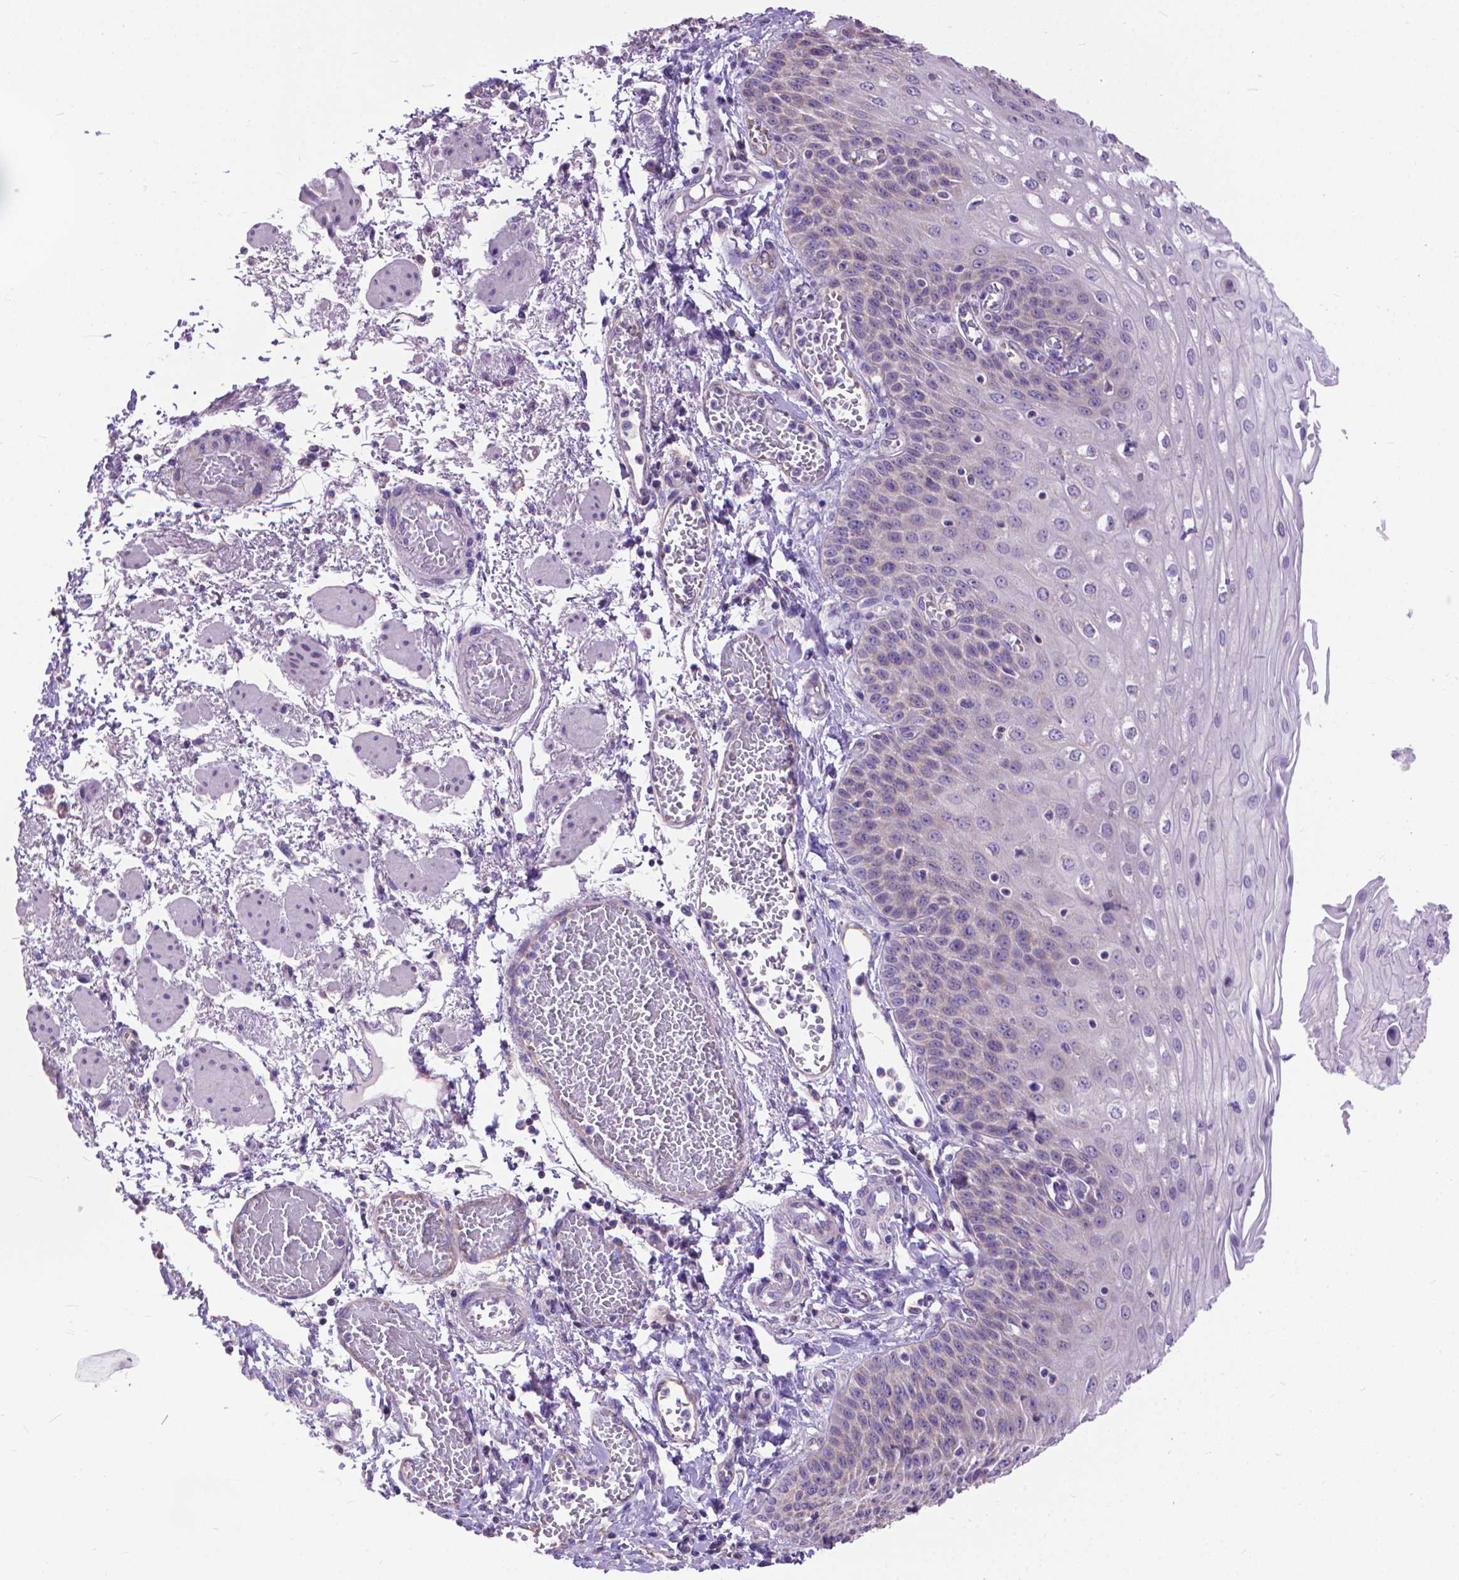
{"staining": {"intensity": "negative", "quantity": "none", "location": "none"}, "tissue": "esophagus", "cell_type": "Squamous epithelial cells", "image_type": "normal", "snomed": [{"axis": "morphology", "description": "Normal tissue, NOS"}, {"axis": "morphology", "description": "Adenocarcinoma, NOS"}, {"axis": "topography", "description": "Esophagus"}], "caption": "Esophagus was stained to show a protein in brown. There is no significant positivity in squamous epithelial cells. Brightfield microscopy of immunohistochemistry (IHC) stained with DAB (brown) and hematoxylin (blue), captured at high magnification.", "gene": "SYN1", "patient": {"sex": "male", "age": 81}}